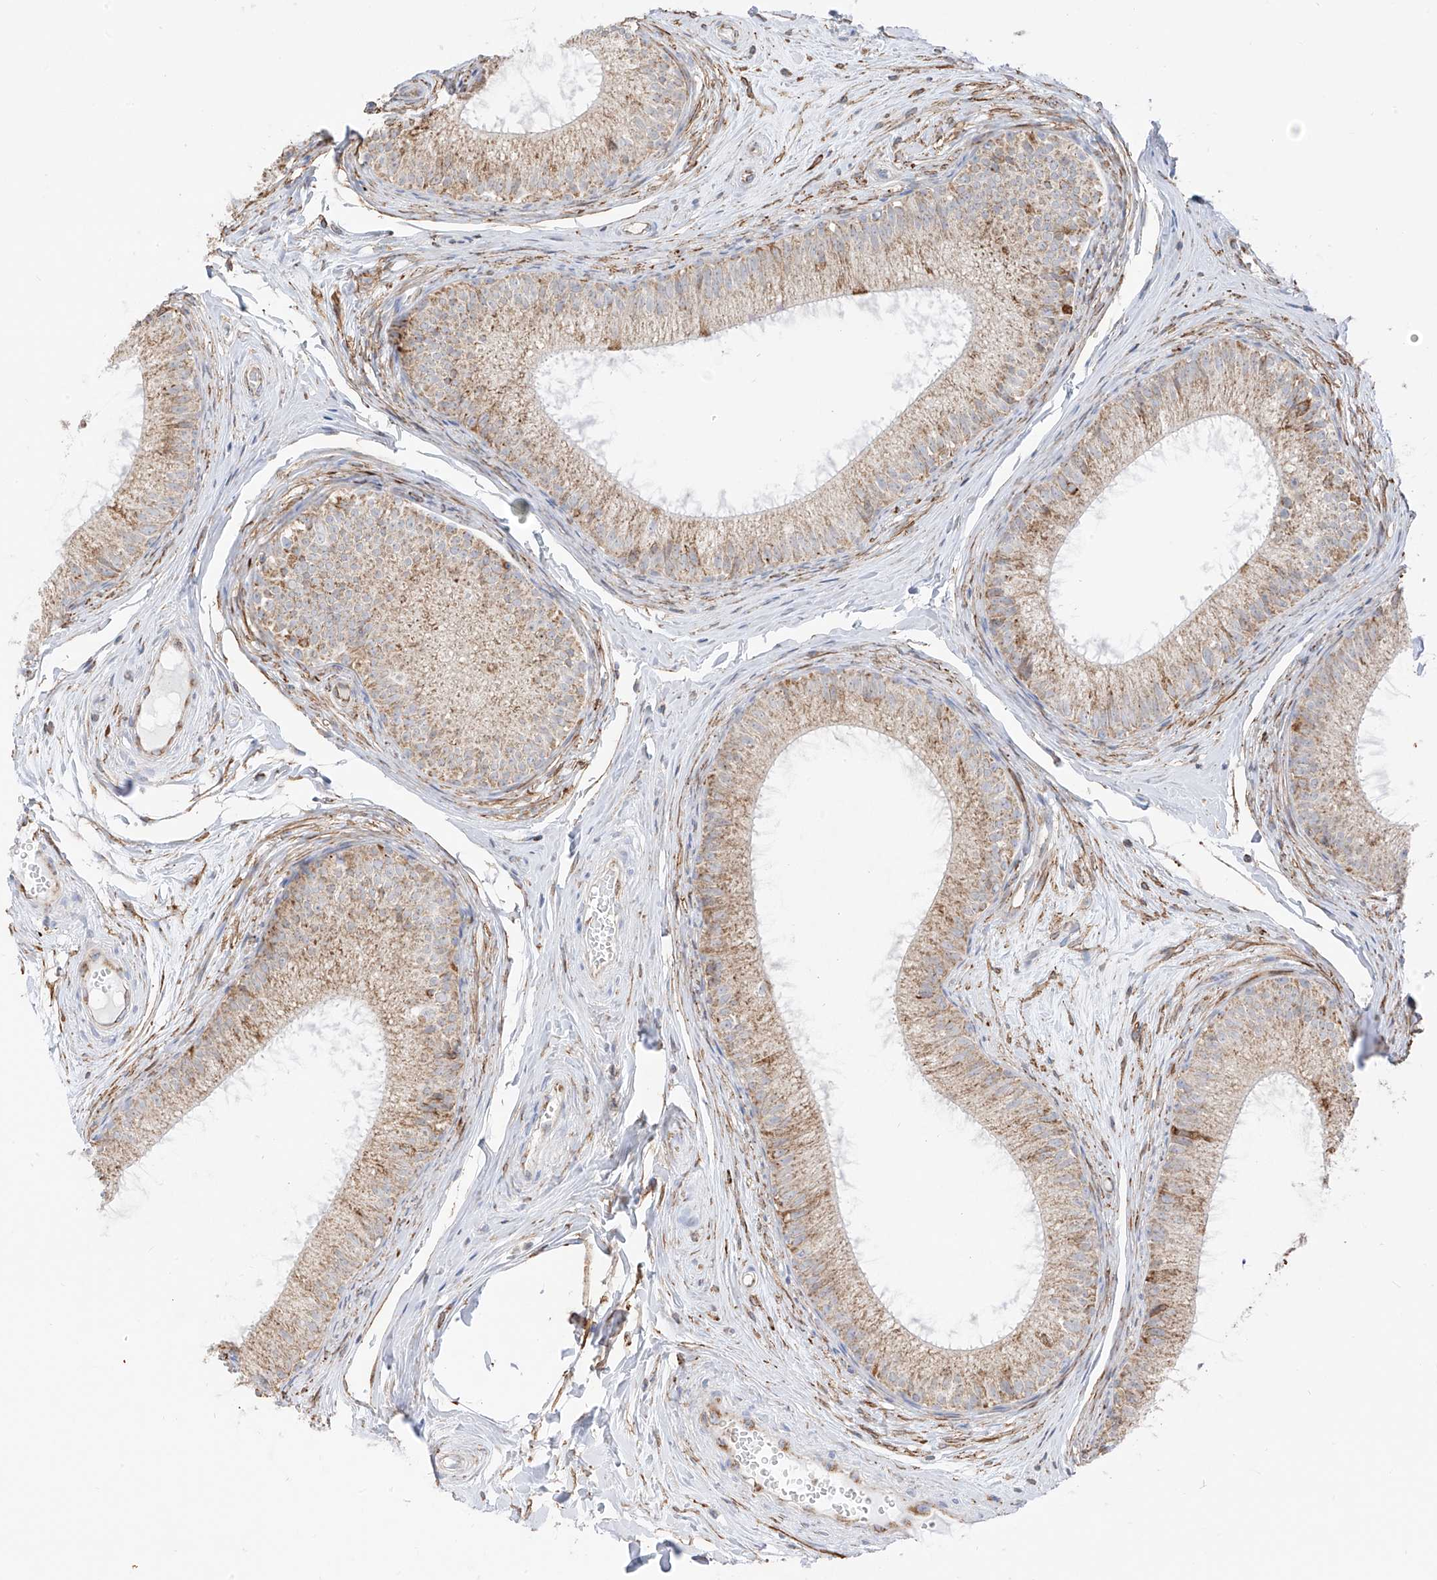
{"staining": {"intensity": "moderate", "quantity": ">75%", "location": "cytoplasmic/membranous"}, "tissue": "epididymis", "cell_type": "Glandular cells", "image_type": "normal", "snomed": [{"axis": "morphology", "description": "Normal tissue, NOS"}, {"axis": "topography", "description": "Epididymis"}], "caption": "This image displays benign epididymis stained with immunohistochemistry (IHC) to label a protein in brown. The cytoplasmic/membranous of glandular cells show moderate positivity for the protein. Nuclei are counter-stained blue.", "gene": "ETHE1", "patient": {"sex": "male", "age": 34}}